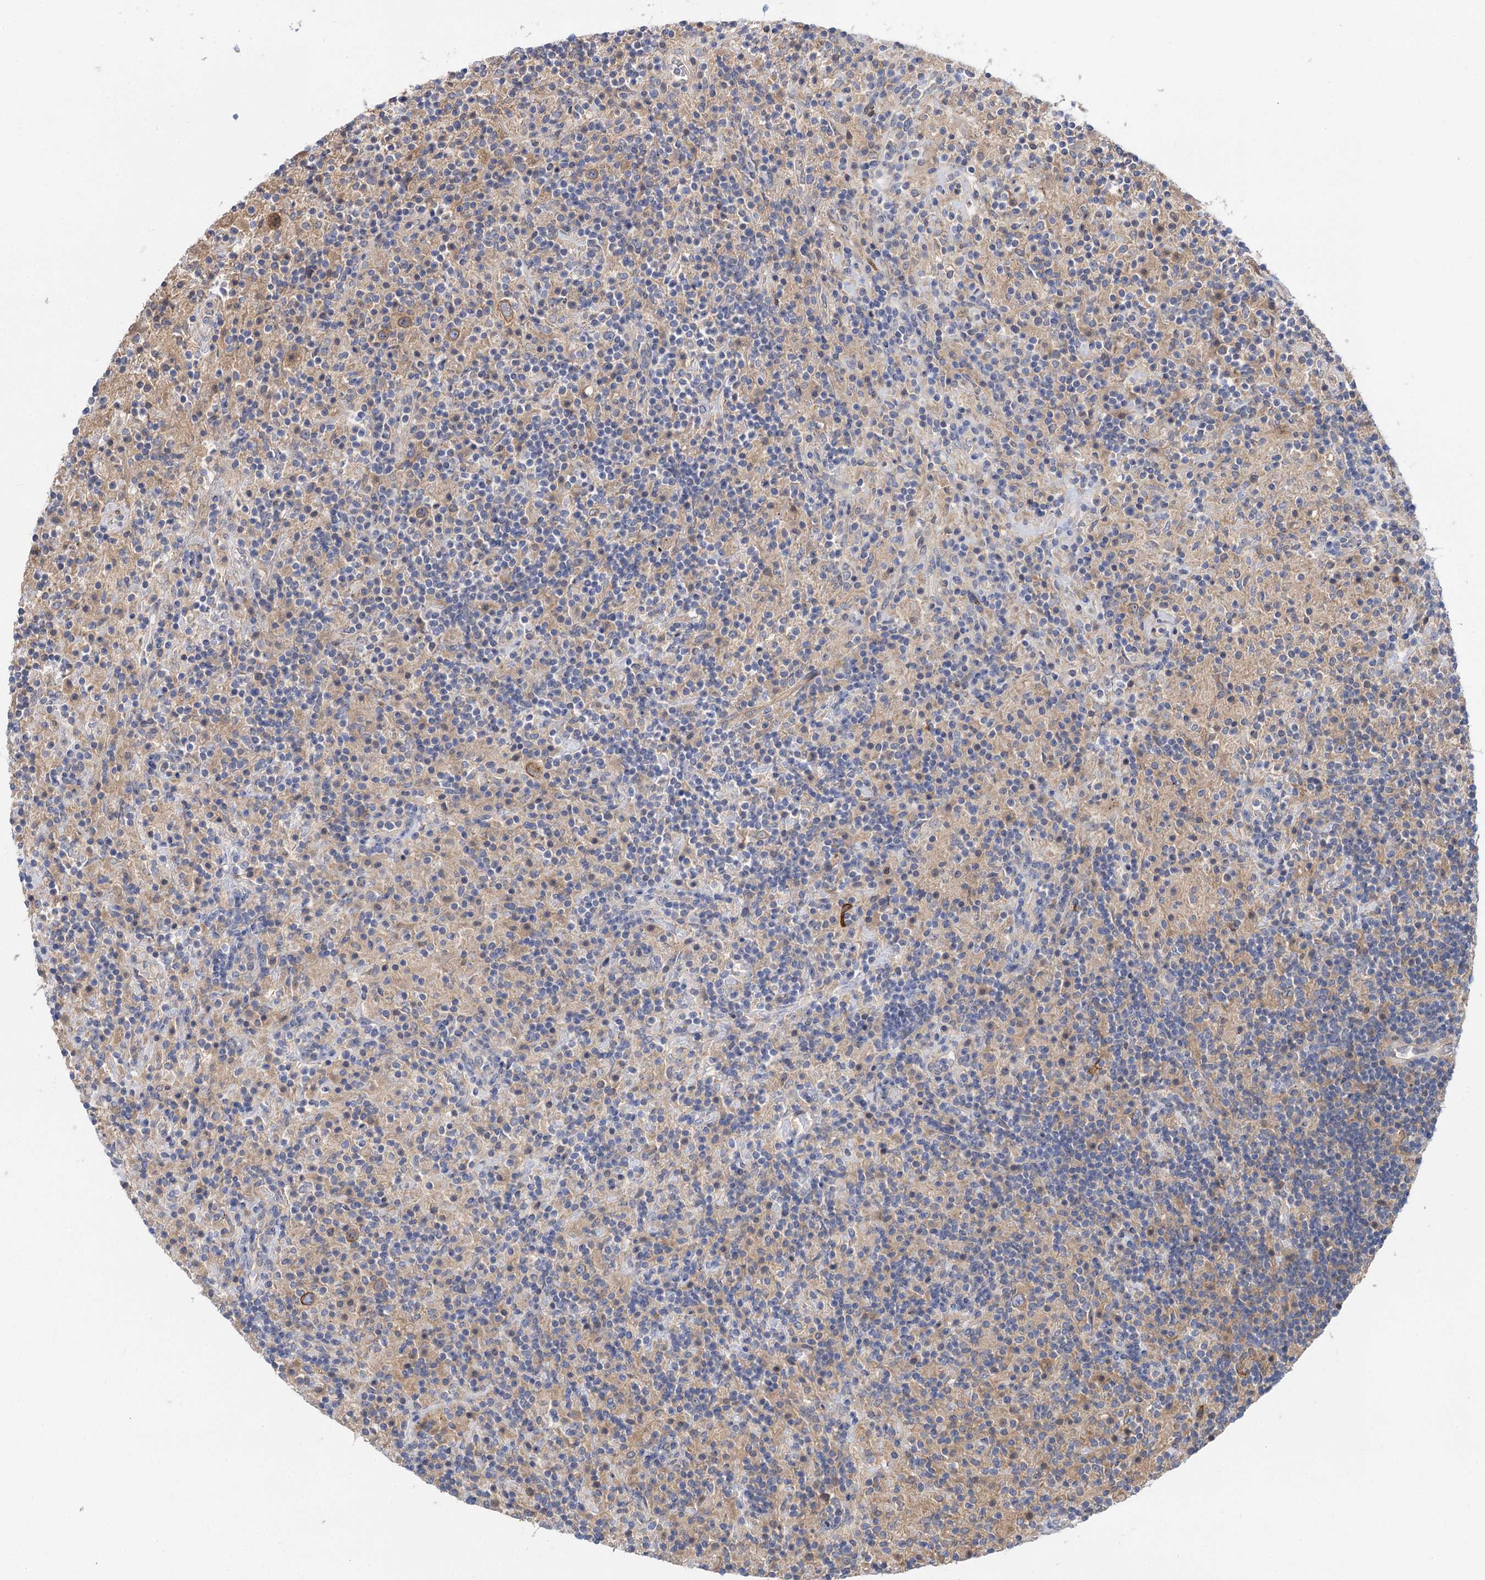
{"staining": {"intensity": "moderate", "quantity": ">75%", "location": "cytoplasmic/membranous"}, "tissue": "lymphoma", "cell_type": "Tumor cells", "image_type": "cancer", "snomed": [{"axis": "morphology", "description": "Hodgkin's disease, NOS"}, {"axis": "topography", "description": "Lymph node"}], "caption": "Moderate cytoplasmic/membranous staining for a protein is identified in approximately >75% of tumor cells of lymphoma using immunohistochemistry.", "gene": "PATL1", "patient": {"sex": "male", "age": 70}}